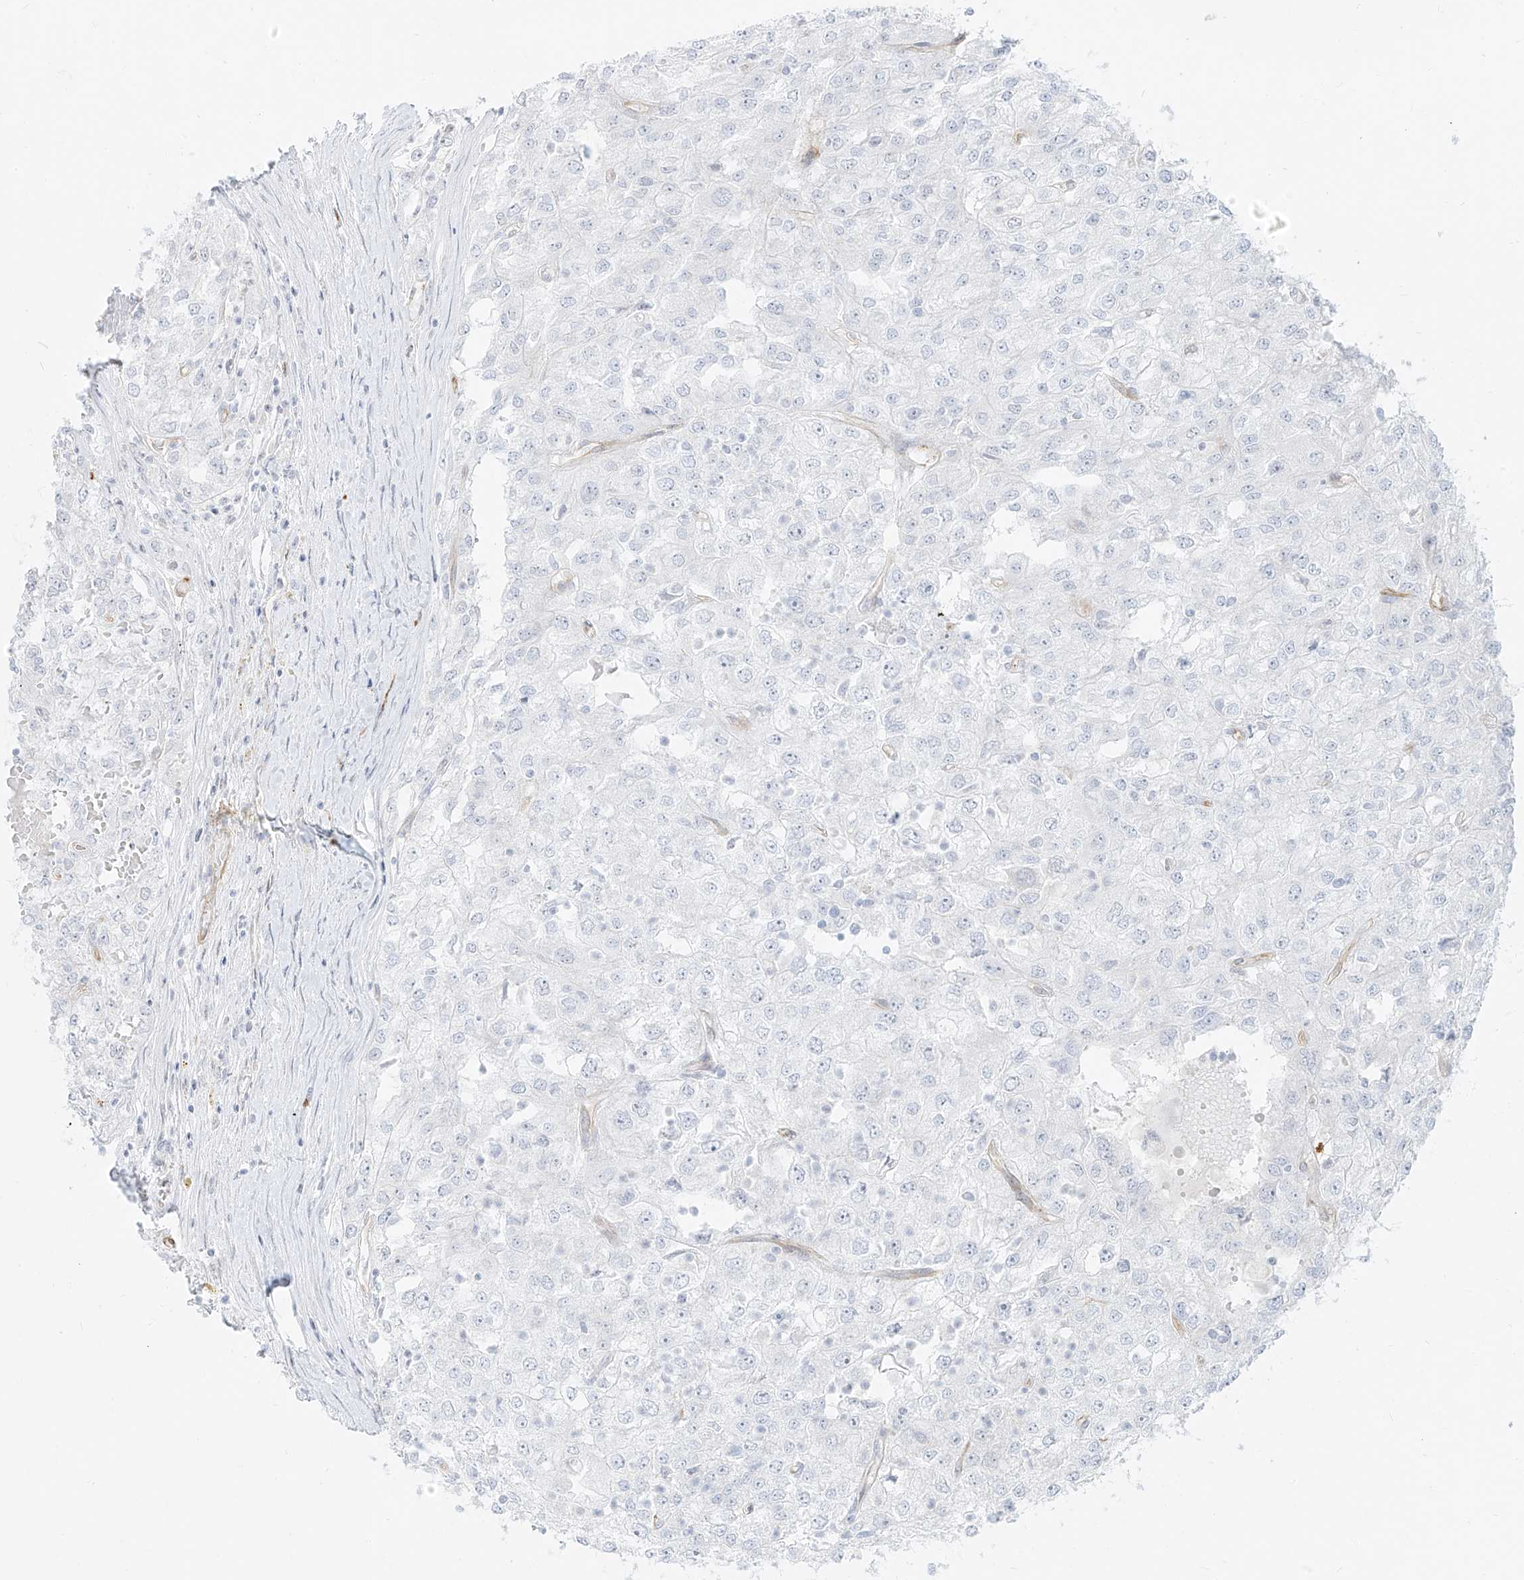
{"staining": {"intensity": "negative", "quantity": "none", "location": "none"}, "tissue": "renal cancer", "cell_type": "Tumor cells", "image_type": "cancer", "snomed": [{"axis": "morphology", "description": "Adenocarcinoma, NOS"}, {"axis": "topography", "description": "Kidney"}], "caption": "IHC micrograph of neoplastic tissue: renal cancer (adenocarcinoma) stained with DAB (3,3'-diaminobenzidine) displays no significant protein staining in tumor cells. Nuclei are stained in blue.", "gene": "NHSL1", "patient": {"sex": "female", "age": 54}}